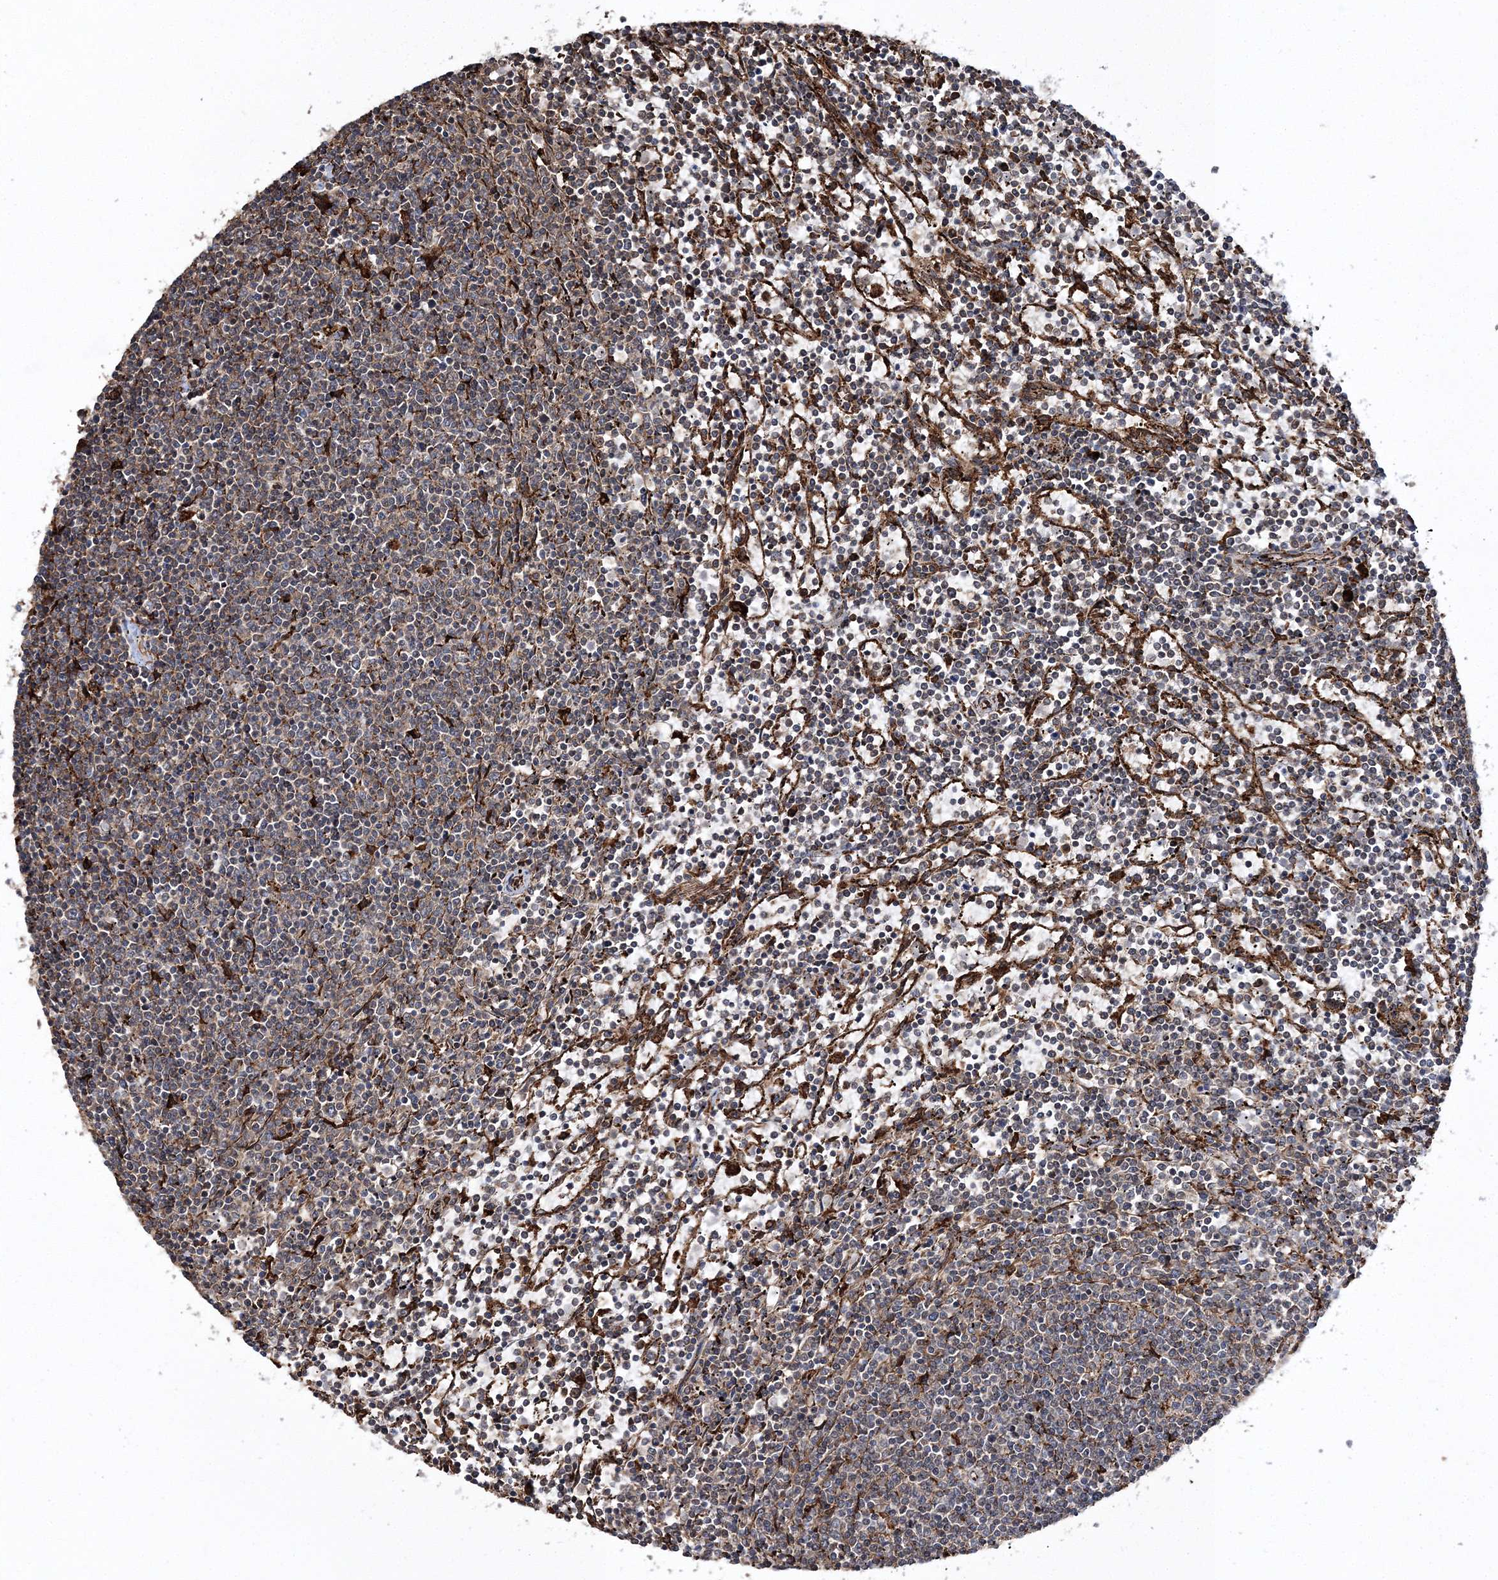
{"staining": {"intensity": "weak", "quantity": "25%-75%", "location": "cytoplasmic/membranous"}, "tissue": "lymphoma", "cell_type": "Tumor cells", "image_type": "cancer", "snomed": [{"axis": "morphology", "description": "Malignant lymphoma, non-Hodgkin's type, Low grade"}, {"axis": "topography", "description": "Spleen"}], "caption": "This is a micrograph of IHC staining of lymphoma, which shows weak positivity in the cytoplasmic/membranous of tumor cells.", "gene": "SCRN3", "patient": {"sex": "female", "age": 50}}